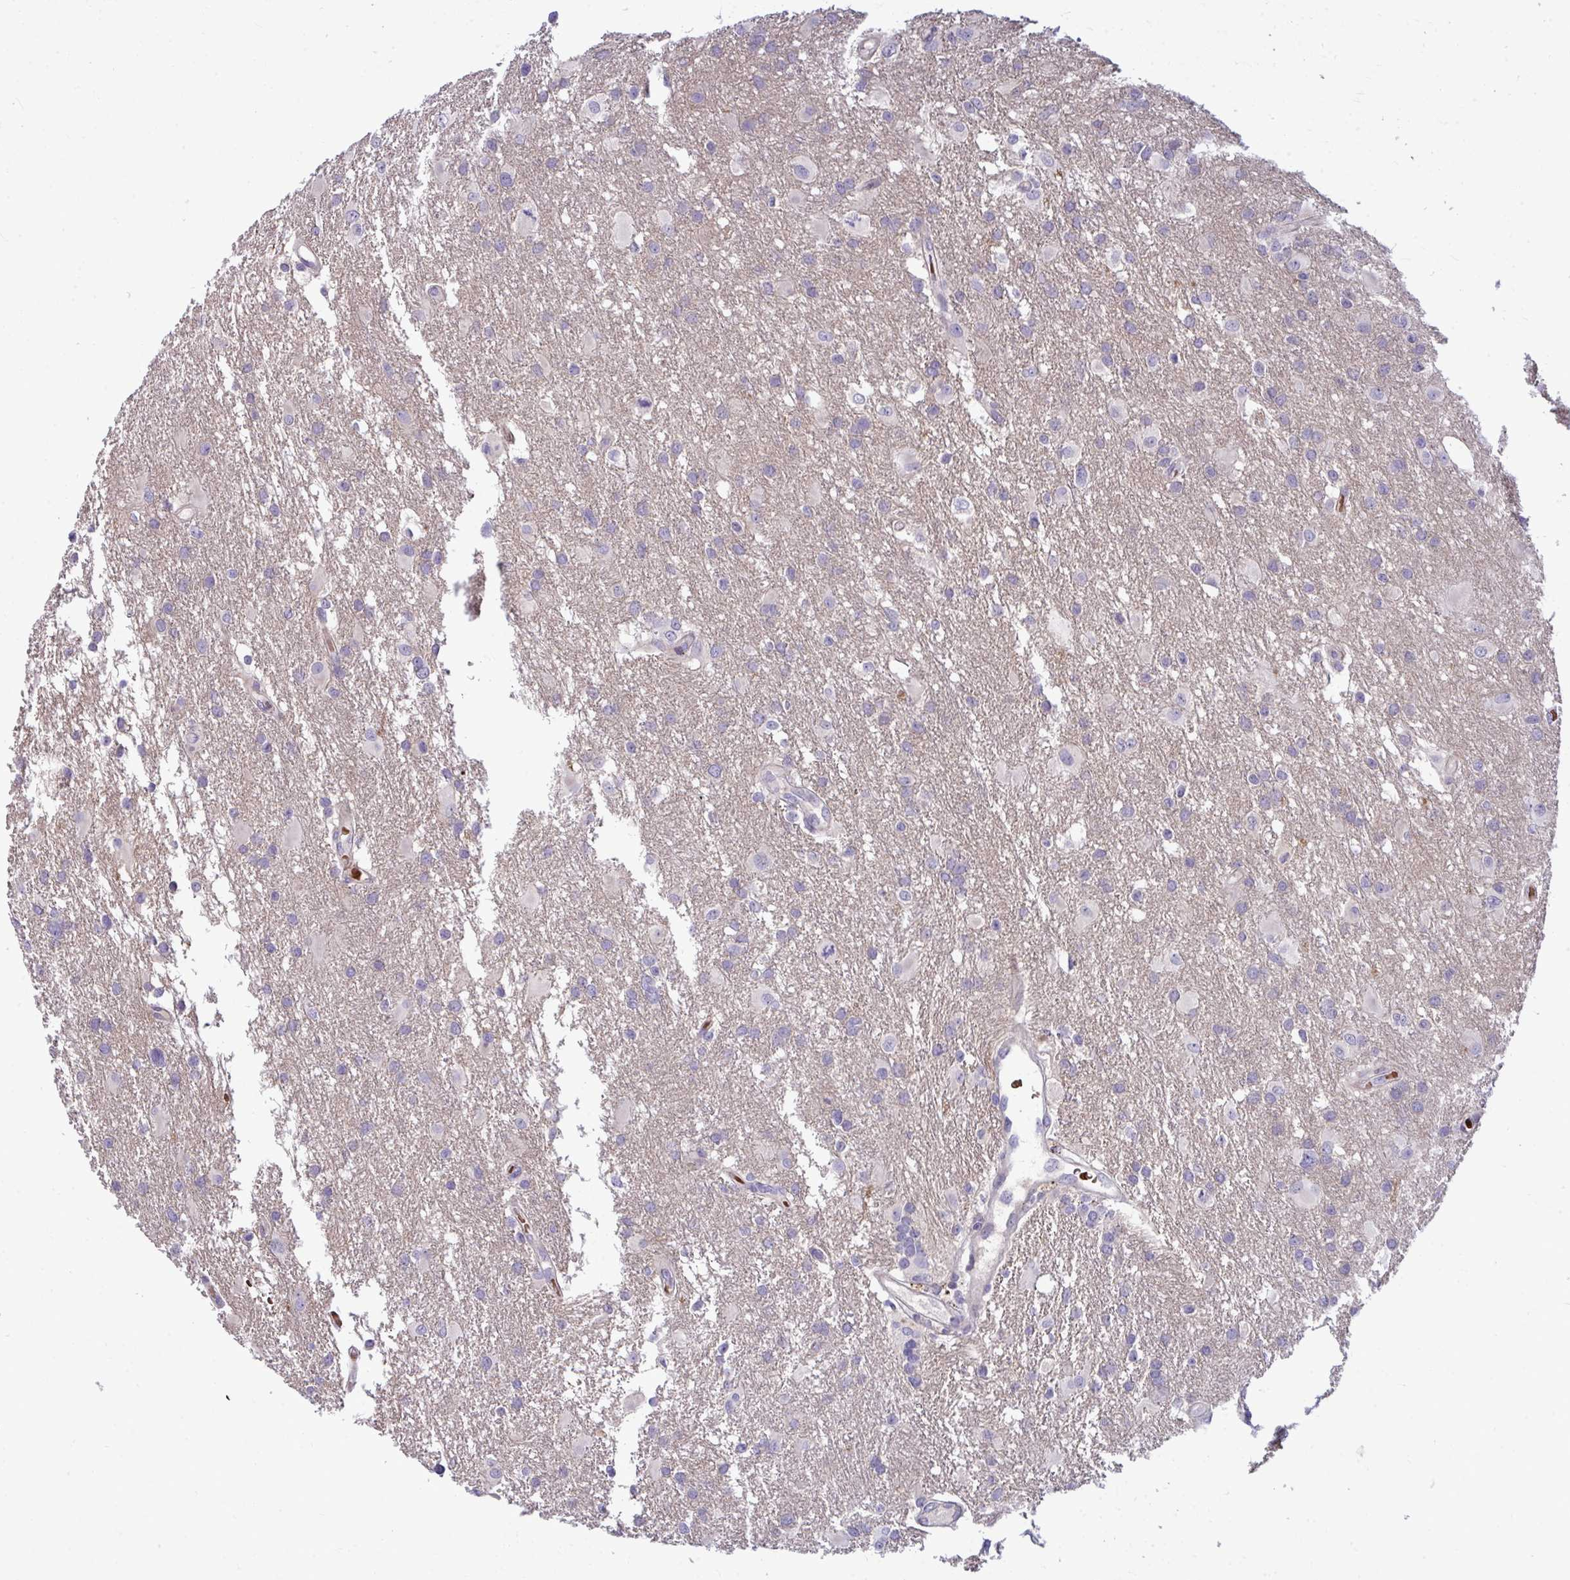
{"staining": {"intensity": "negative", "quantity": "none", "location": "none"}, "tissue": "glioma", "cell_type": "Tumor cells", "image_type": "cancer", "snomed": [{"axis": "morphology", "description": "Glioma, malignant, High grade"}, {"axis": "topography", "description": "Brain"}], "caption": "The IHC photomicrograph has no significant positivity in tumor cells of malignant glioma (high-grade) tissue.", "gene": "SLC14A1", "patient": {"sex": "male", "age": 53}}